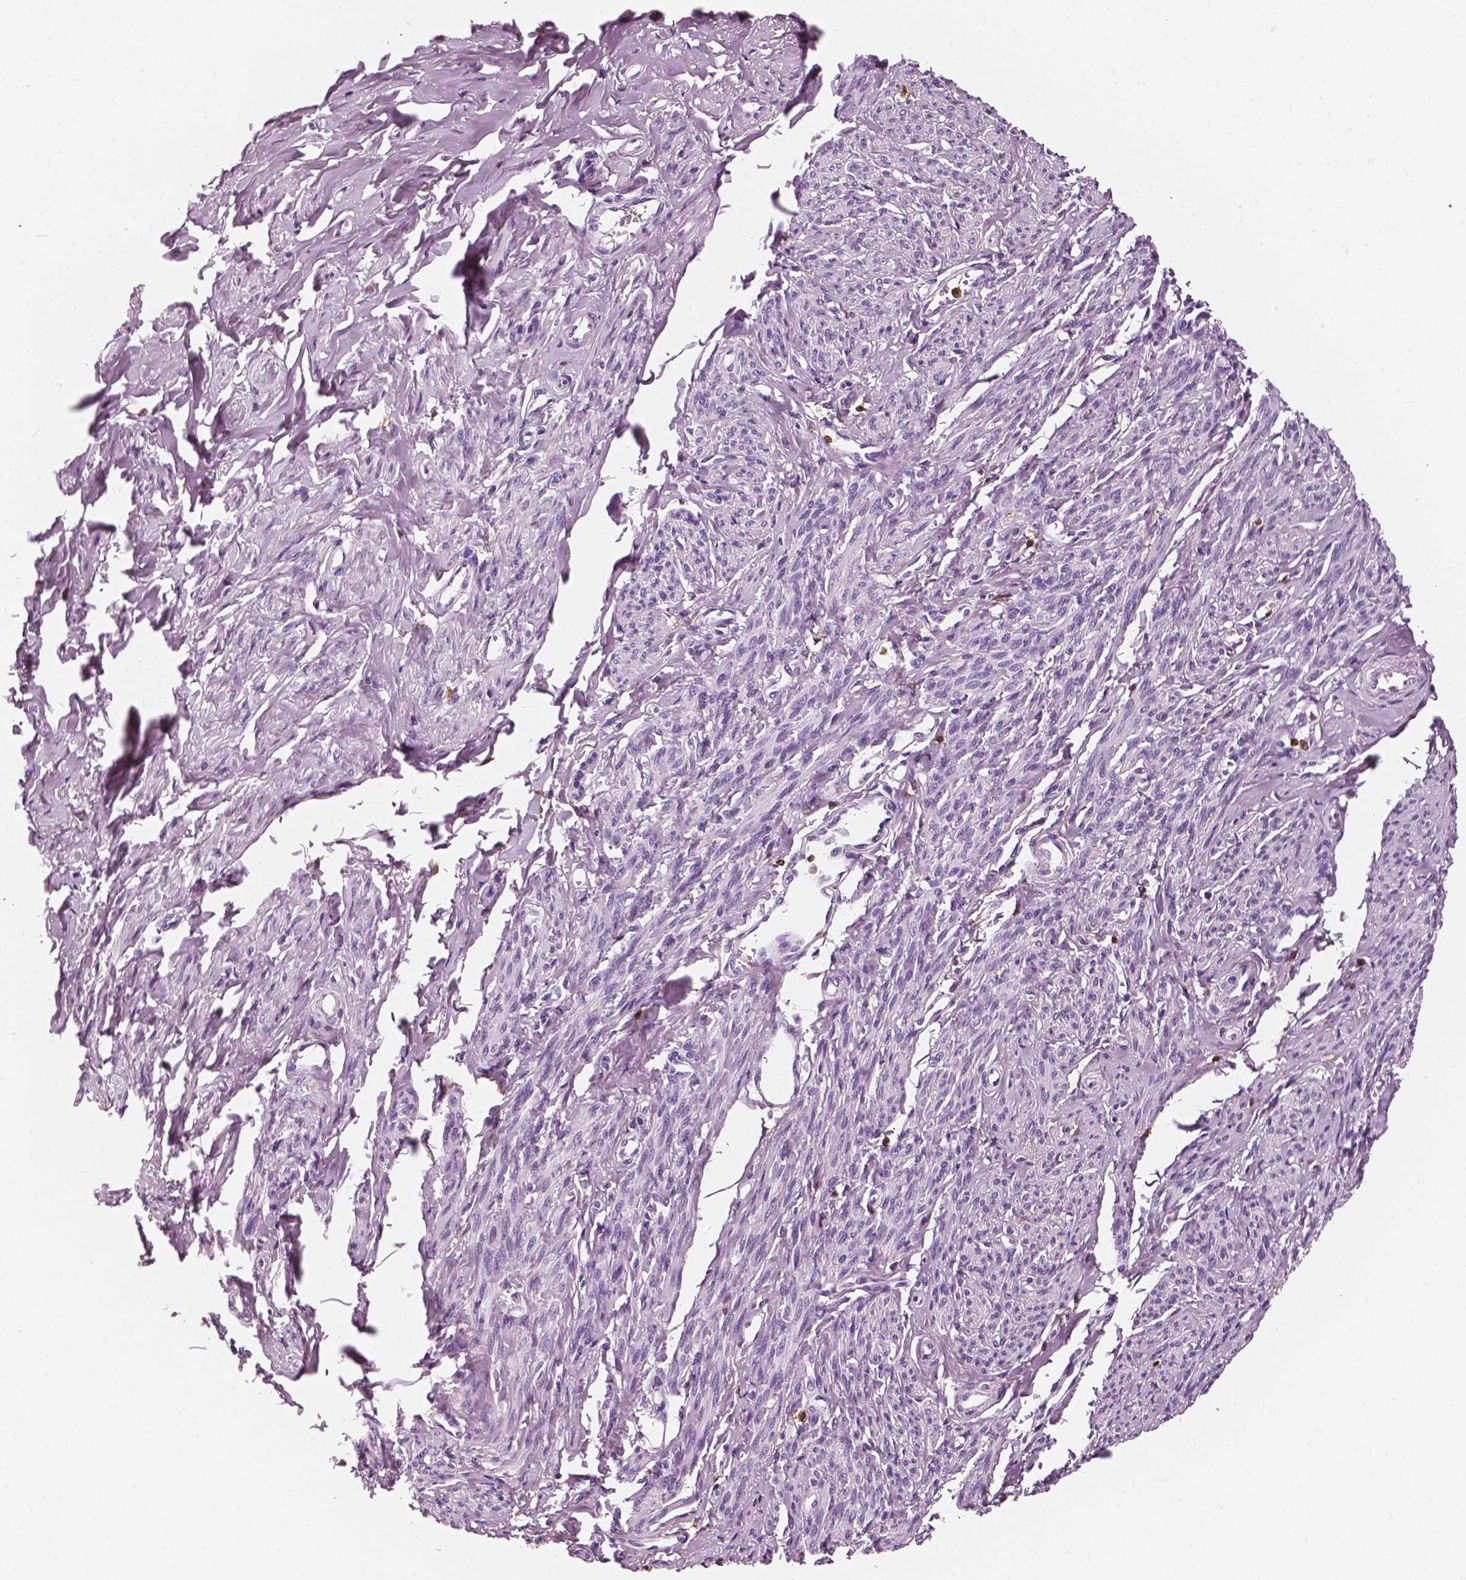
{"staining": {"intensity": "negative", "quantity": "none", "location": "none"}, "tissue": "smooth muscle", "cell_type": "Smooth muscle cells", "image_type": "normal", "snomed": [{"axis": "morphology", "description": "Normal tissue, NOS"}, {"axis": "topography", "description": "Smooth muscle"}], "caption": "Image shows no protein staining in smooth muscle cells of unremarkable smooth muscle.", "gene": "PTPRC", "patient": {"sex": "female", "age": 65}}